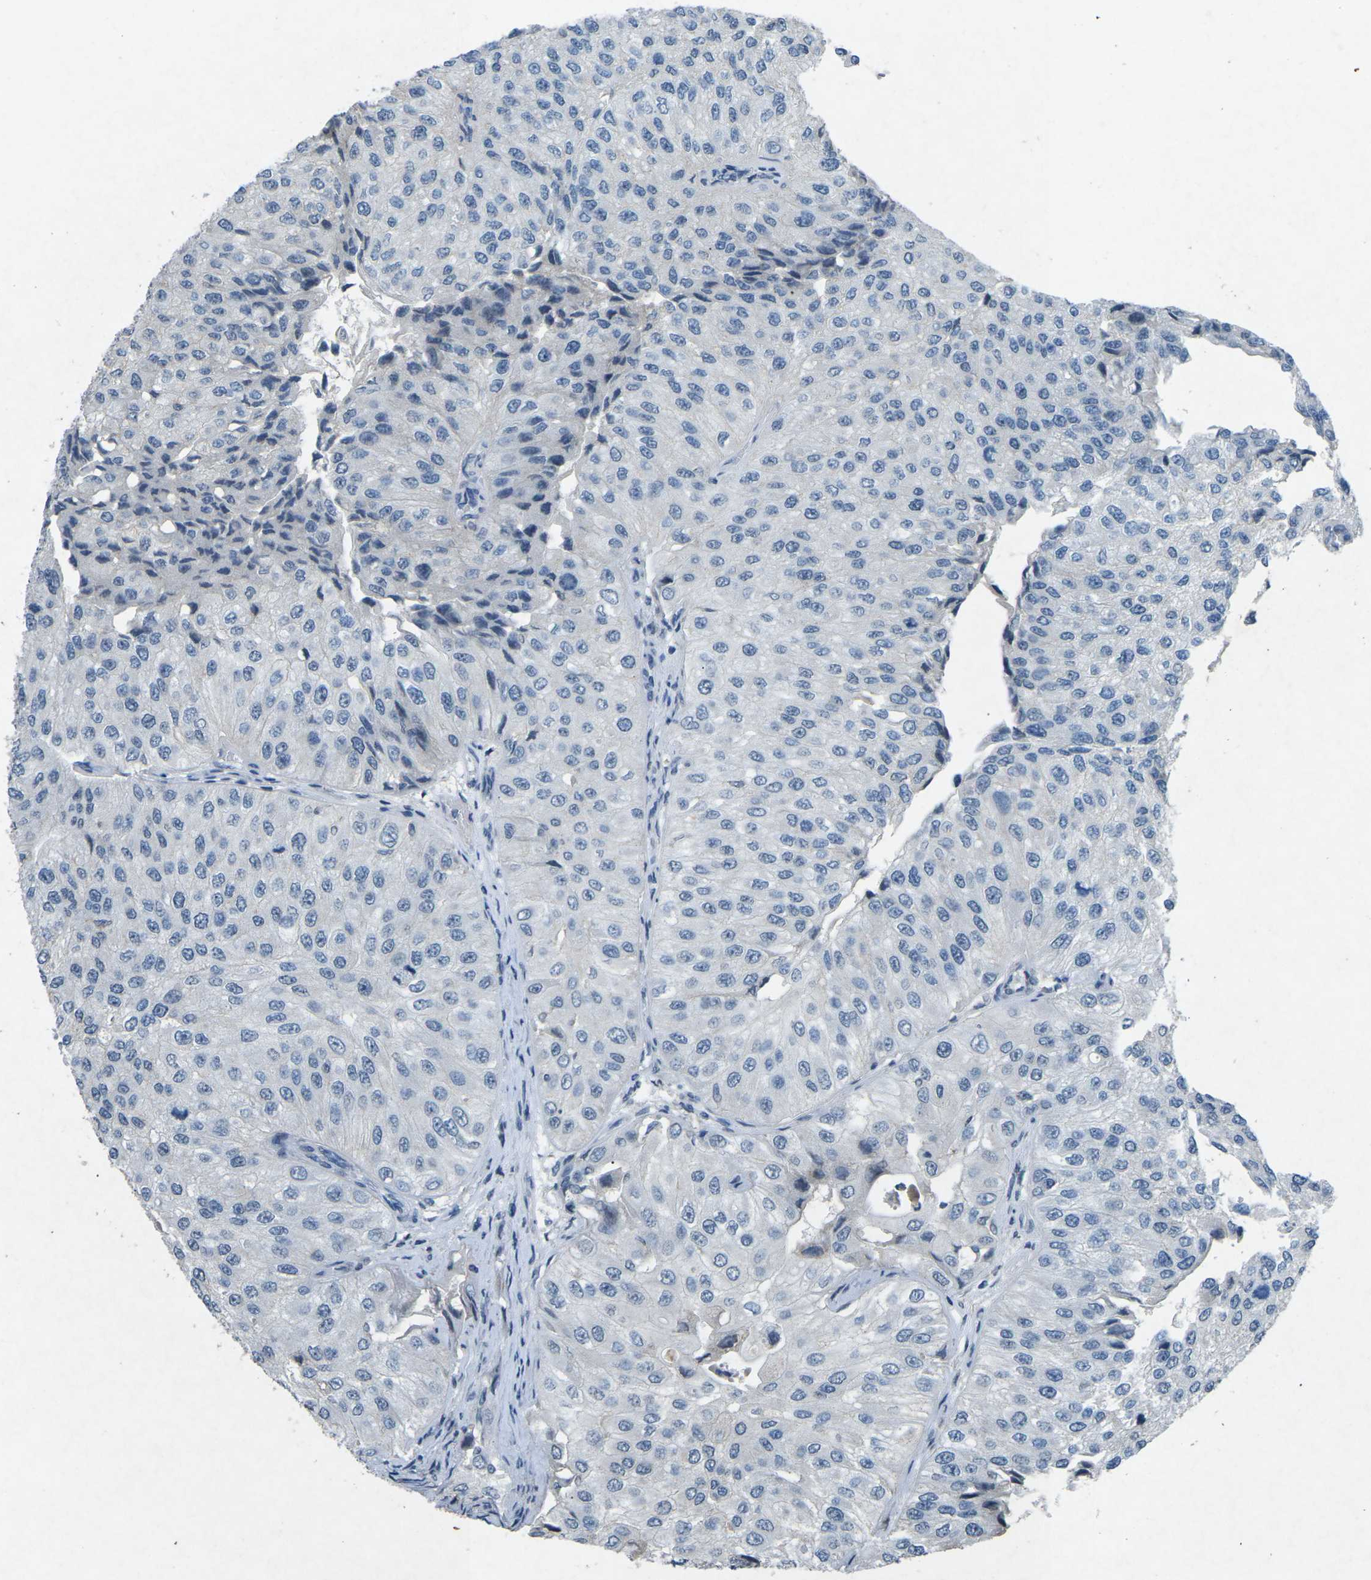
{"staining": {"intensity": "negative", "quantity": "none", "location": "none"}, "tissue": "urothelial cancer", "cell_type": "Tumor cells", "image_type": "cancer", "snomed": [{"axis": "morphology", "description": "Urothelial carcinoma, High grade"}, {"axis": "topography", "description": "Kidney"}, {"axis": "topography", "description": "Urinary bladder"}], "caption": "Immunohistochemistry (IHC) photomicrograph of urothelial cancer stained for a protein (brown), which shows no positivity in tumor cells. The staining was performed using DAB (3,3'-diaminobenzidine) to visualize the protein expression in brown, while the nuclei were stained in blue with hematoxylin (Magnification: 20x).", "gene": "A1BG", "patient": {"sex": "male", "age": 77}}